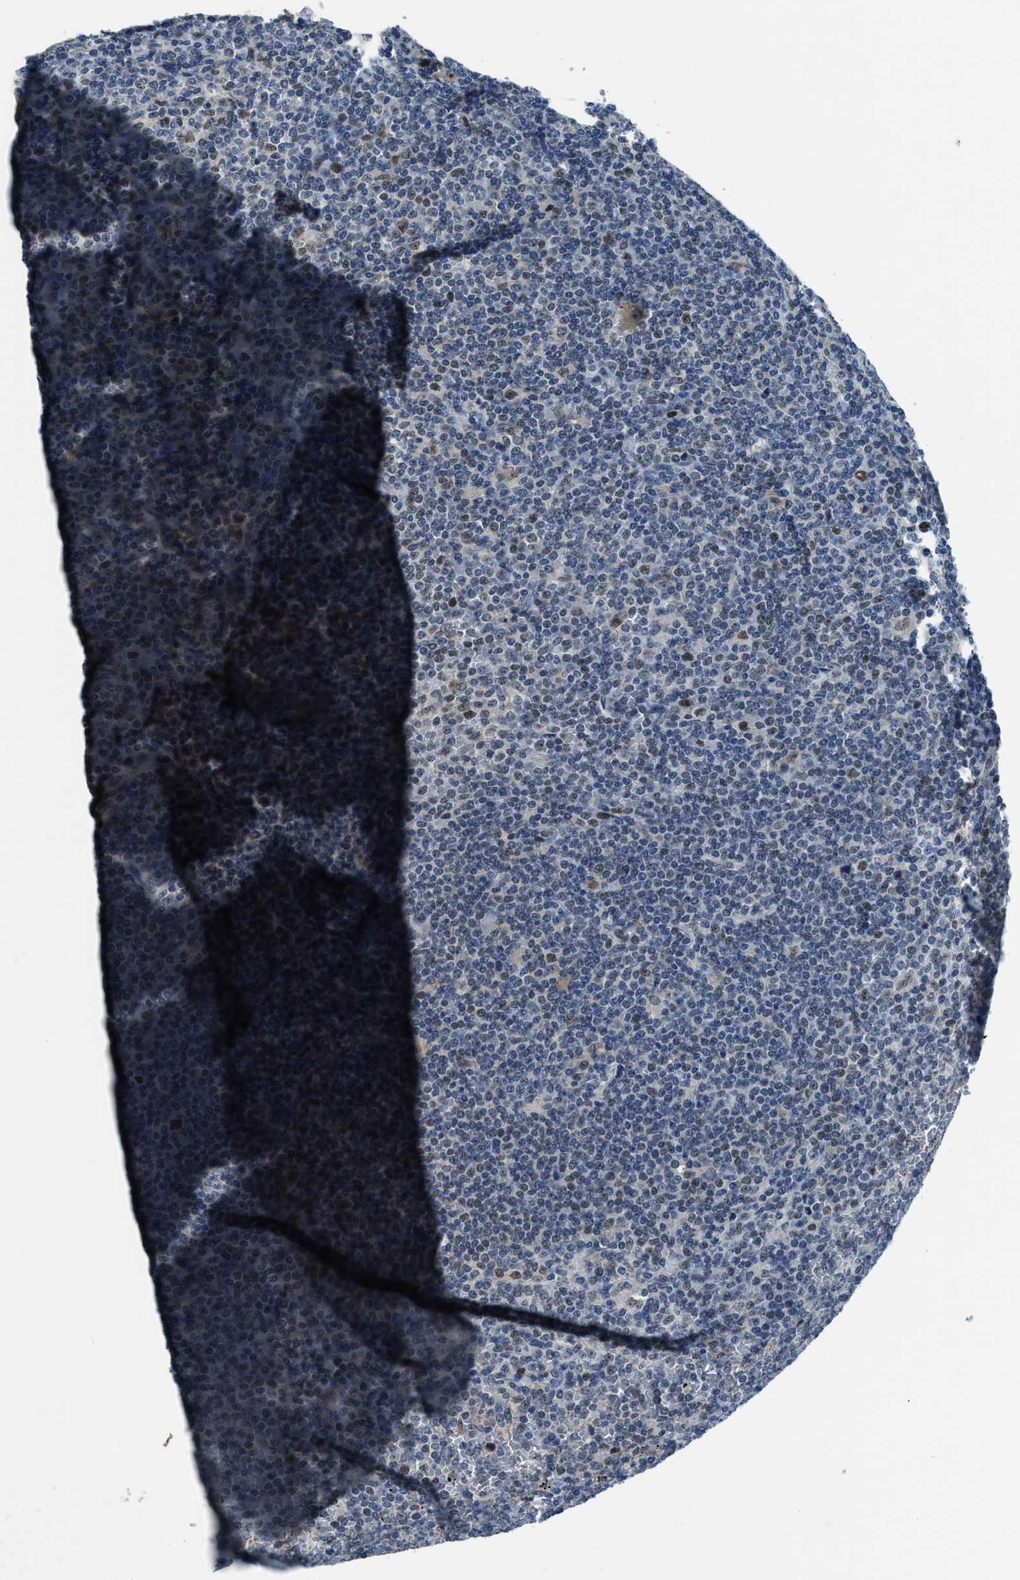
{"staining": {"intensity": "weak", "quantity": "<25%", "location": "nuclear"}, "tissue": "lymphoma", "cell_type": "Tumor cells", "image_type": "cancer", "snomed": [{"axis": "morphology", "description": "Malignant lymphoma, non-Hodgkin's type, Low grade"}, {"axis": "topography", "description": "Spleen"}], "caption": "Tumor cells show no significant protein staining in malignant lymphoma, non-Hodgkin's type (low-grade).", "gene": "DUSP19", "patient": {"sex": "female", "age": 19}}